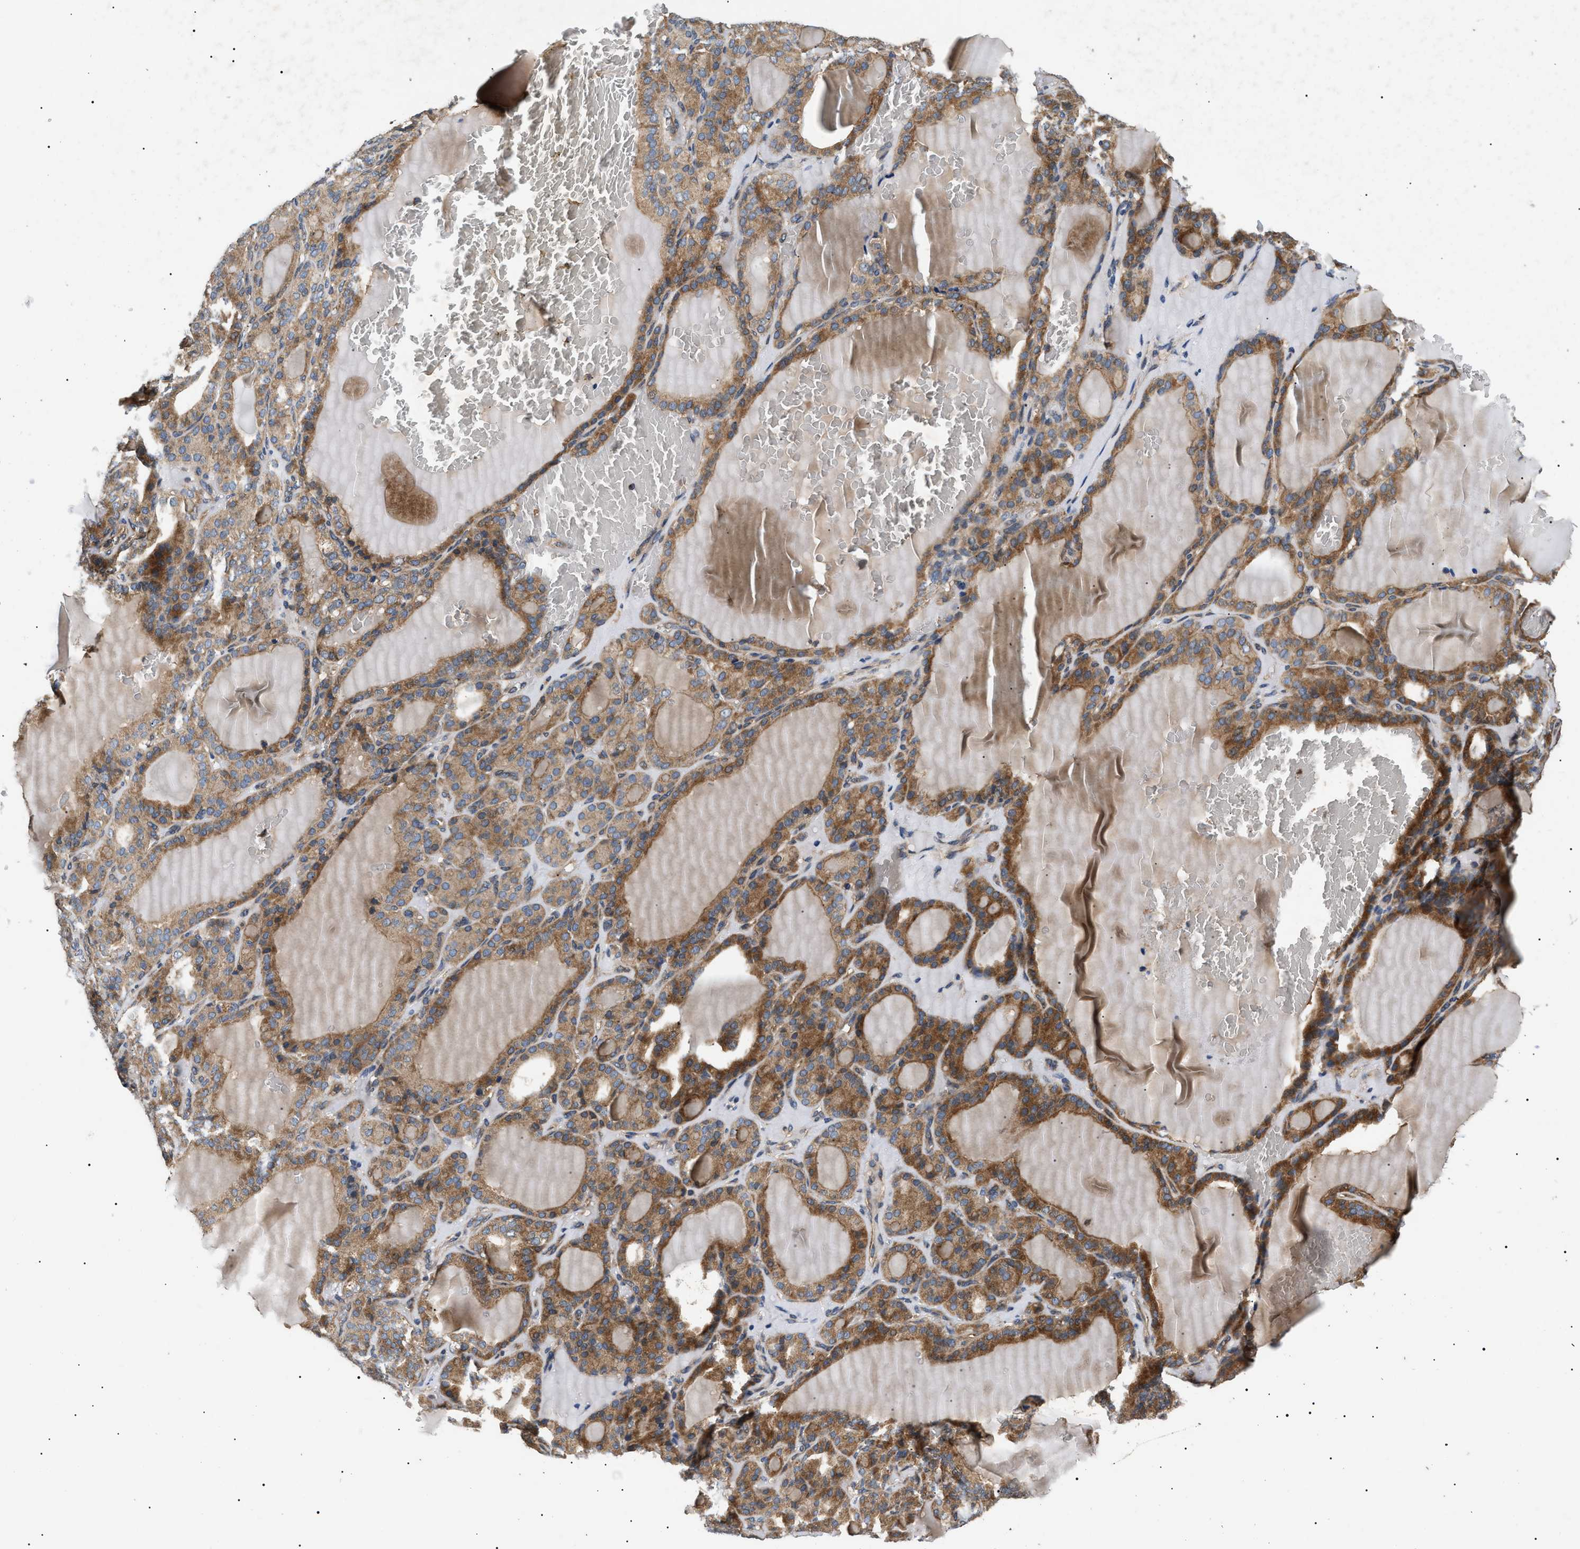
{"staining": {"intensity": "moderate", "quantity": ">75%", "location": "cytoplasmic/membranous"}, "tissue": "thyroid gland", "cell_type": "Glandular cells", "image_type": "normal", "snomed": [{"axis": "morphology", "description": "Normal tissue, NOS"}, {"axis": "topography", "description": "Thyroid gland"}], "caption": "The image reveals immunohistochemical staining of unremarkable thyroid gland. There is moderate cytoplasmic/membranous staining is appreciated in approximately >75% of glandular cells.", "gene": "PPM1B", "patient": {"sex": "female", "age": 28}}